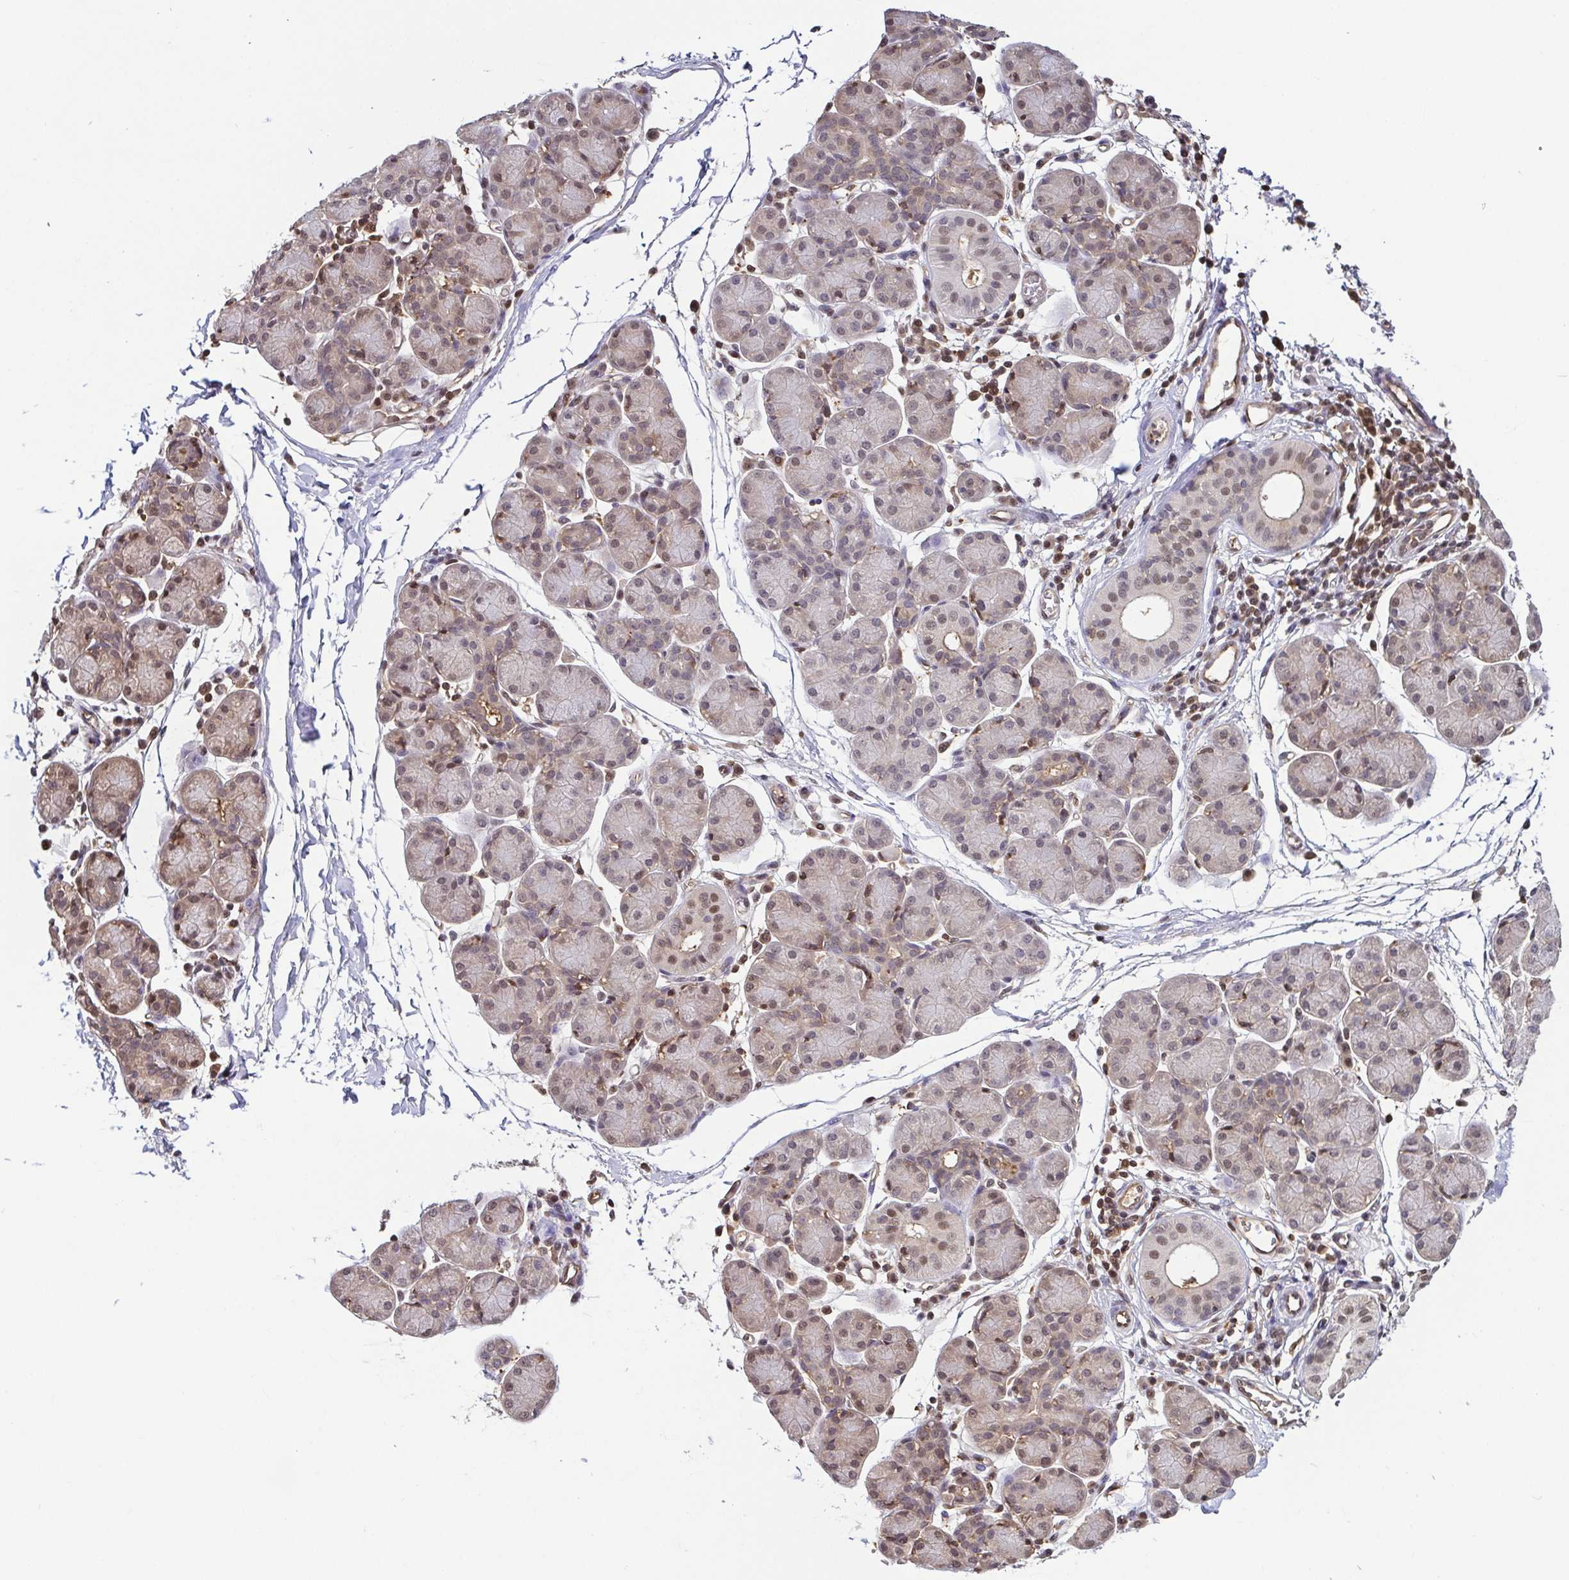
{"staining": {"intensity": "moderate", "quantity": "25%-75%", "location": "nuclear"}, "tissue": "salivary gland", "cell_type": "Glandular cells", "image_type": "normal", "snomed": [{"axis": "morphology", "description": "Normal tissue, NOS"}, {"axis": "morphology", "description": "Inflammation, NOS"}, {"axis": "topography", "description": "Lymph node"}, {"axis": "topography", "description": "Salivary gland"}], "caption": "Immunohistochemistry micrograph of unremarkable salivary gland stained for a protein (brown), which displays medium levels of moderate nuclear staining in about 25%-75% of glandular cells.", "gene": "PSMB9", "patient": {"sex": "male", "age": 3}}